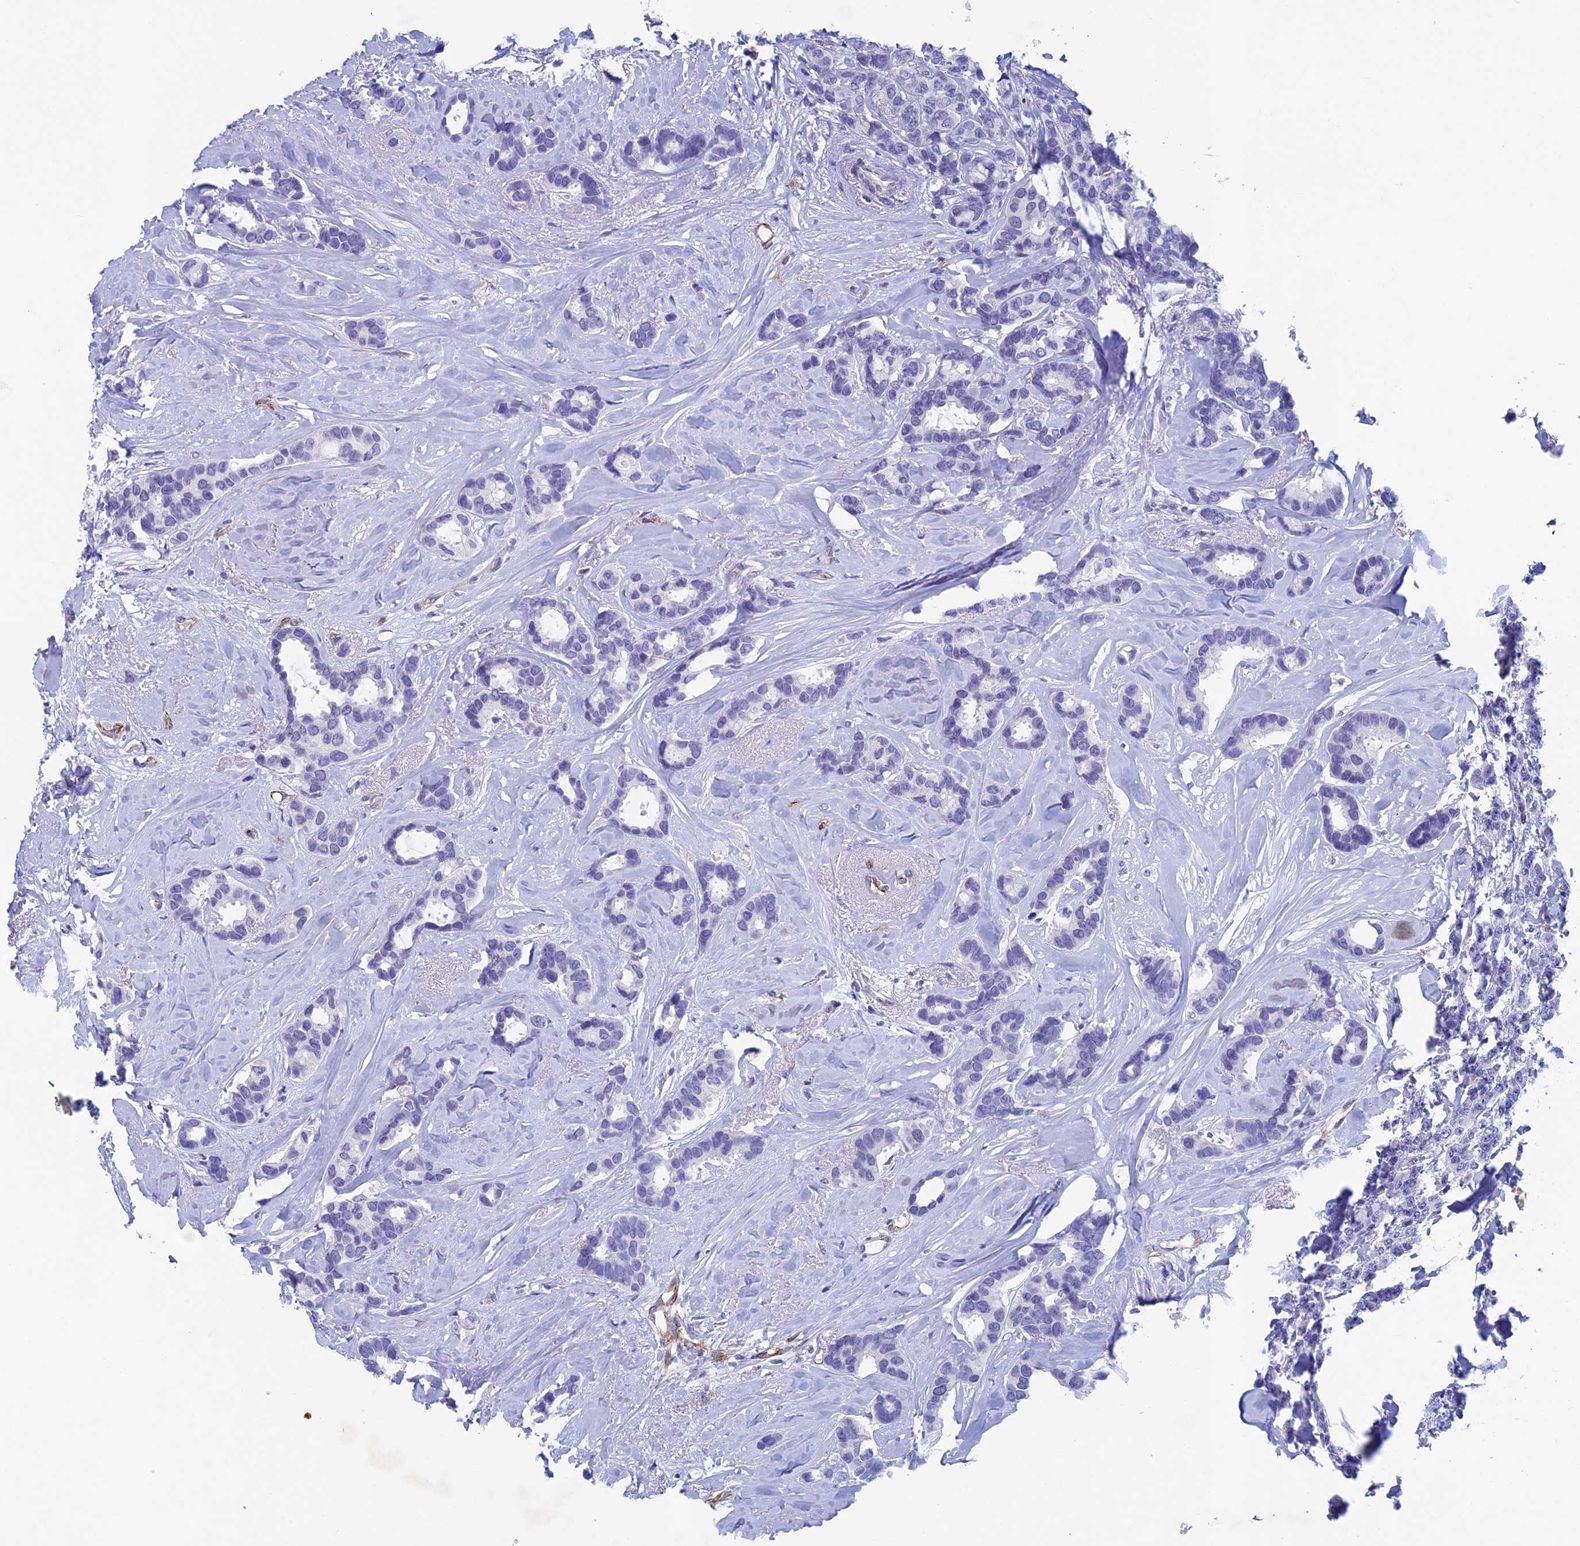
{"staining": {"intensity": "negative", "quantity": "none", "location": "none"}, "tissue": "breast cancer", "cell_type": "Tumor cells", "image_type": "cancer", "snomed": [{"axis": "morphology", "description": "Duct carcinoma"}, {"axis": "topography", "description": "Breast"}], "caption": "The image exhibits no significant positivity in tumor cells of breast cancer. (DAB (3,3'-diaminobenzidine) IHC, high magnification).", "gene": "INSYN1", "patient": {"sex": "female", "age": 87}}